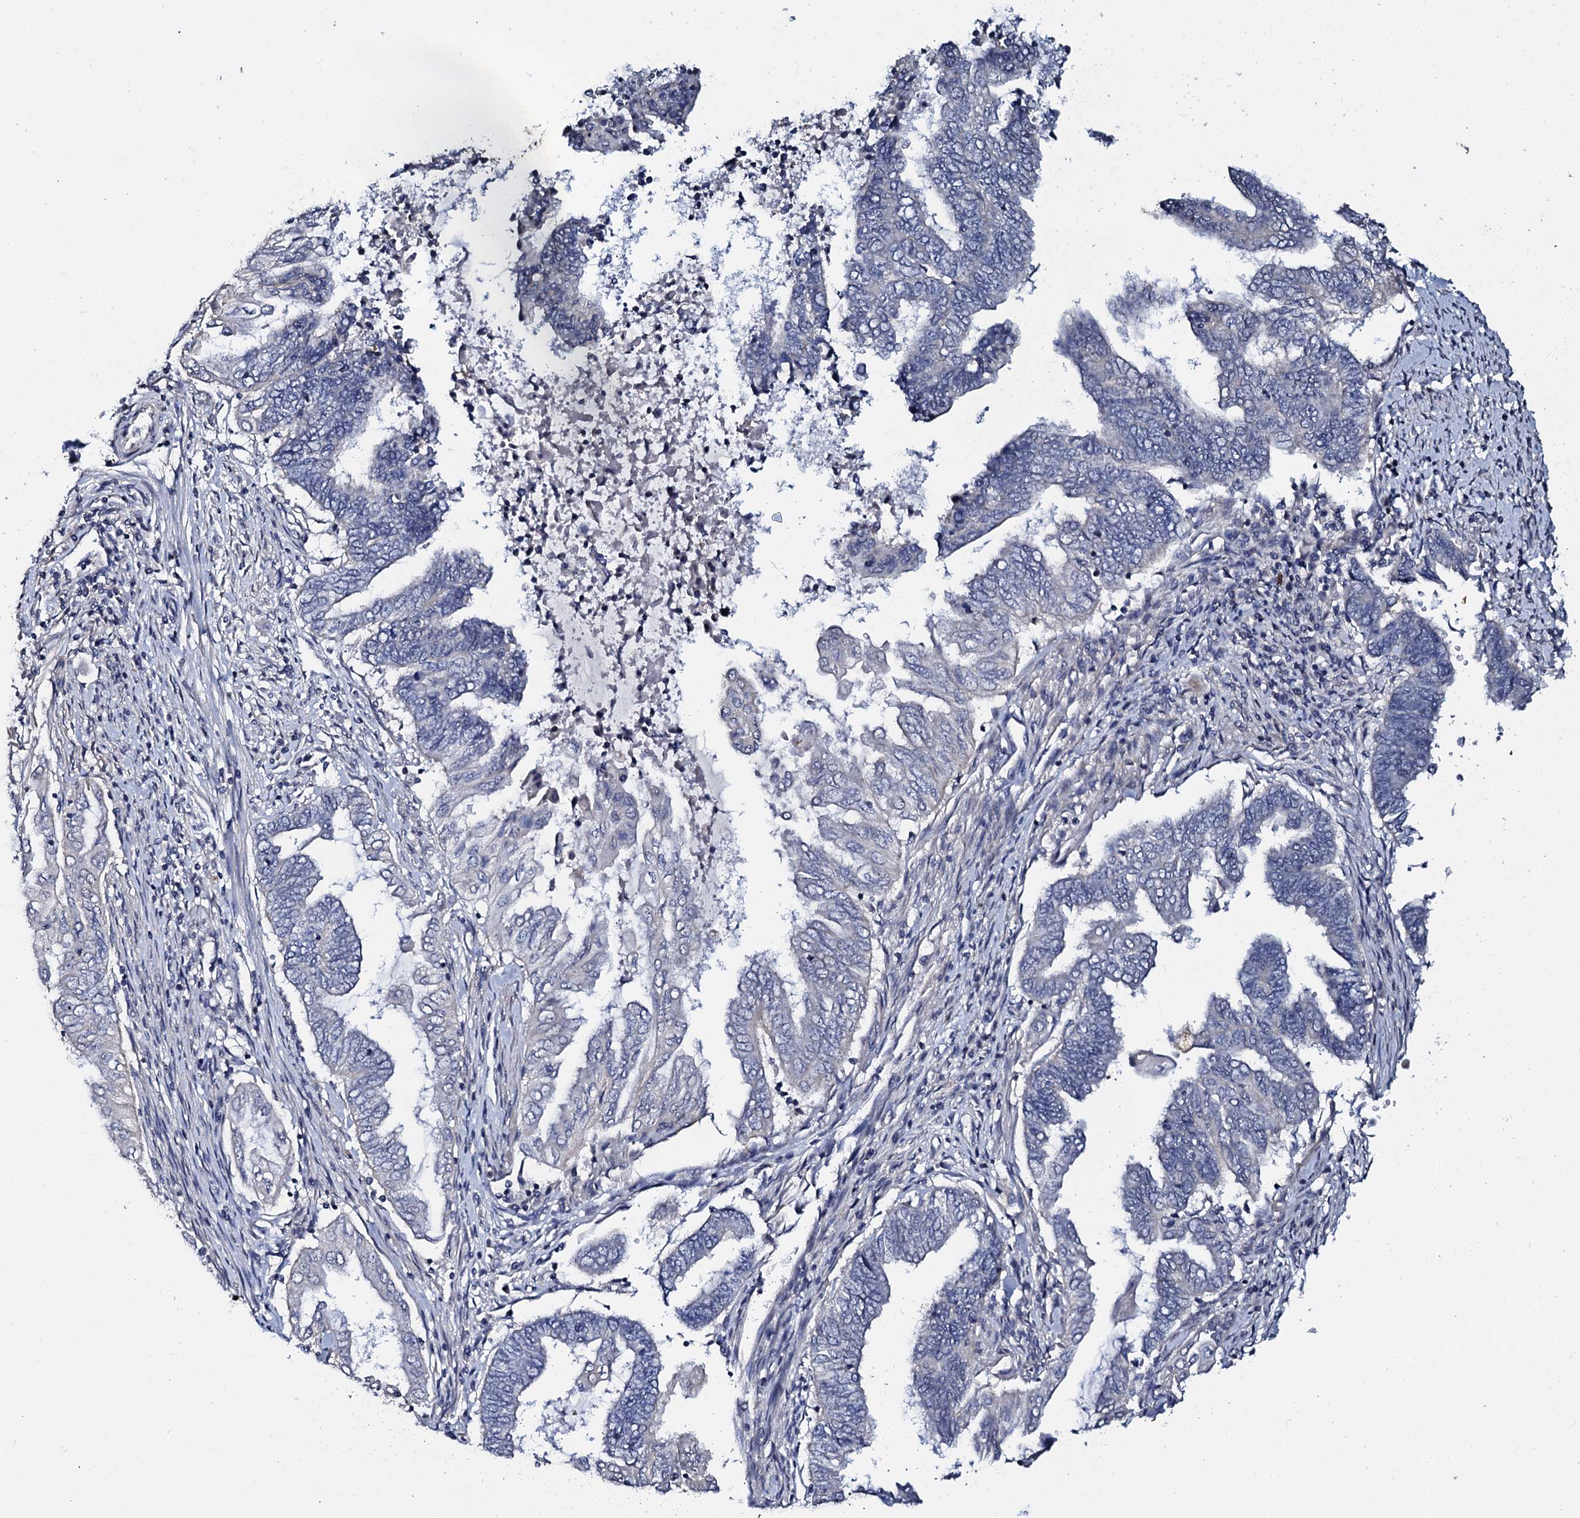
{"staining": {"intensity": "negative", "quantity": "none", "location": "none"}, "tissue": "endometrial cancer", "cell_type": "Tumor cells", "image_type": "cancer", "snomed": [{"axis": "morphology", "description": "Adenocarcinoma, NOS"}, {"axis": "topography", "description": "Uterus"}, {"axis": "topography", "description": "Endometrium"}], "caption": "DAB immunohistochemical staining of adenocarcinoma (endometrial) reveals no significant positivity in tumor cells.", "gene": "SLC37A4", "patient": {"sex": "female", "age": 70}}